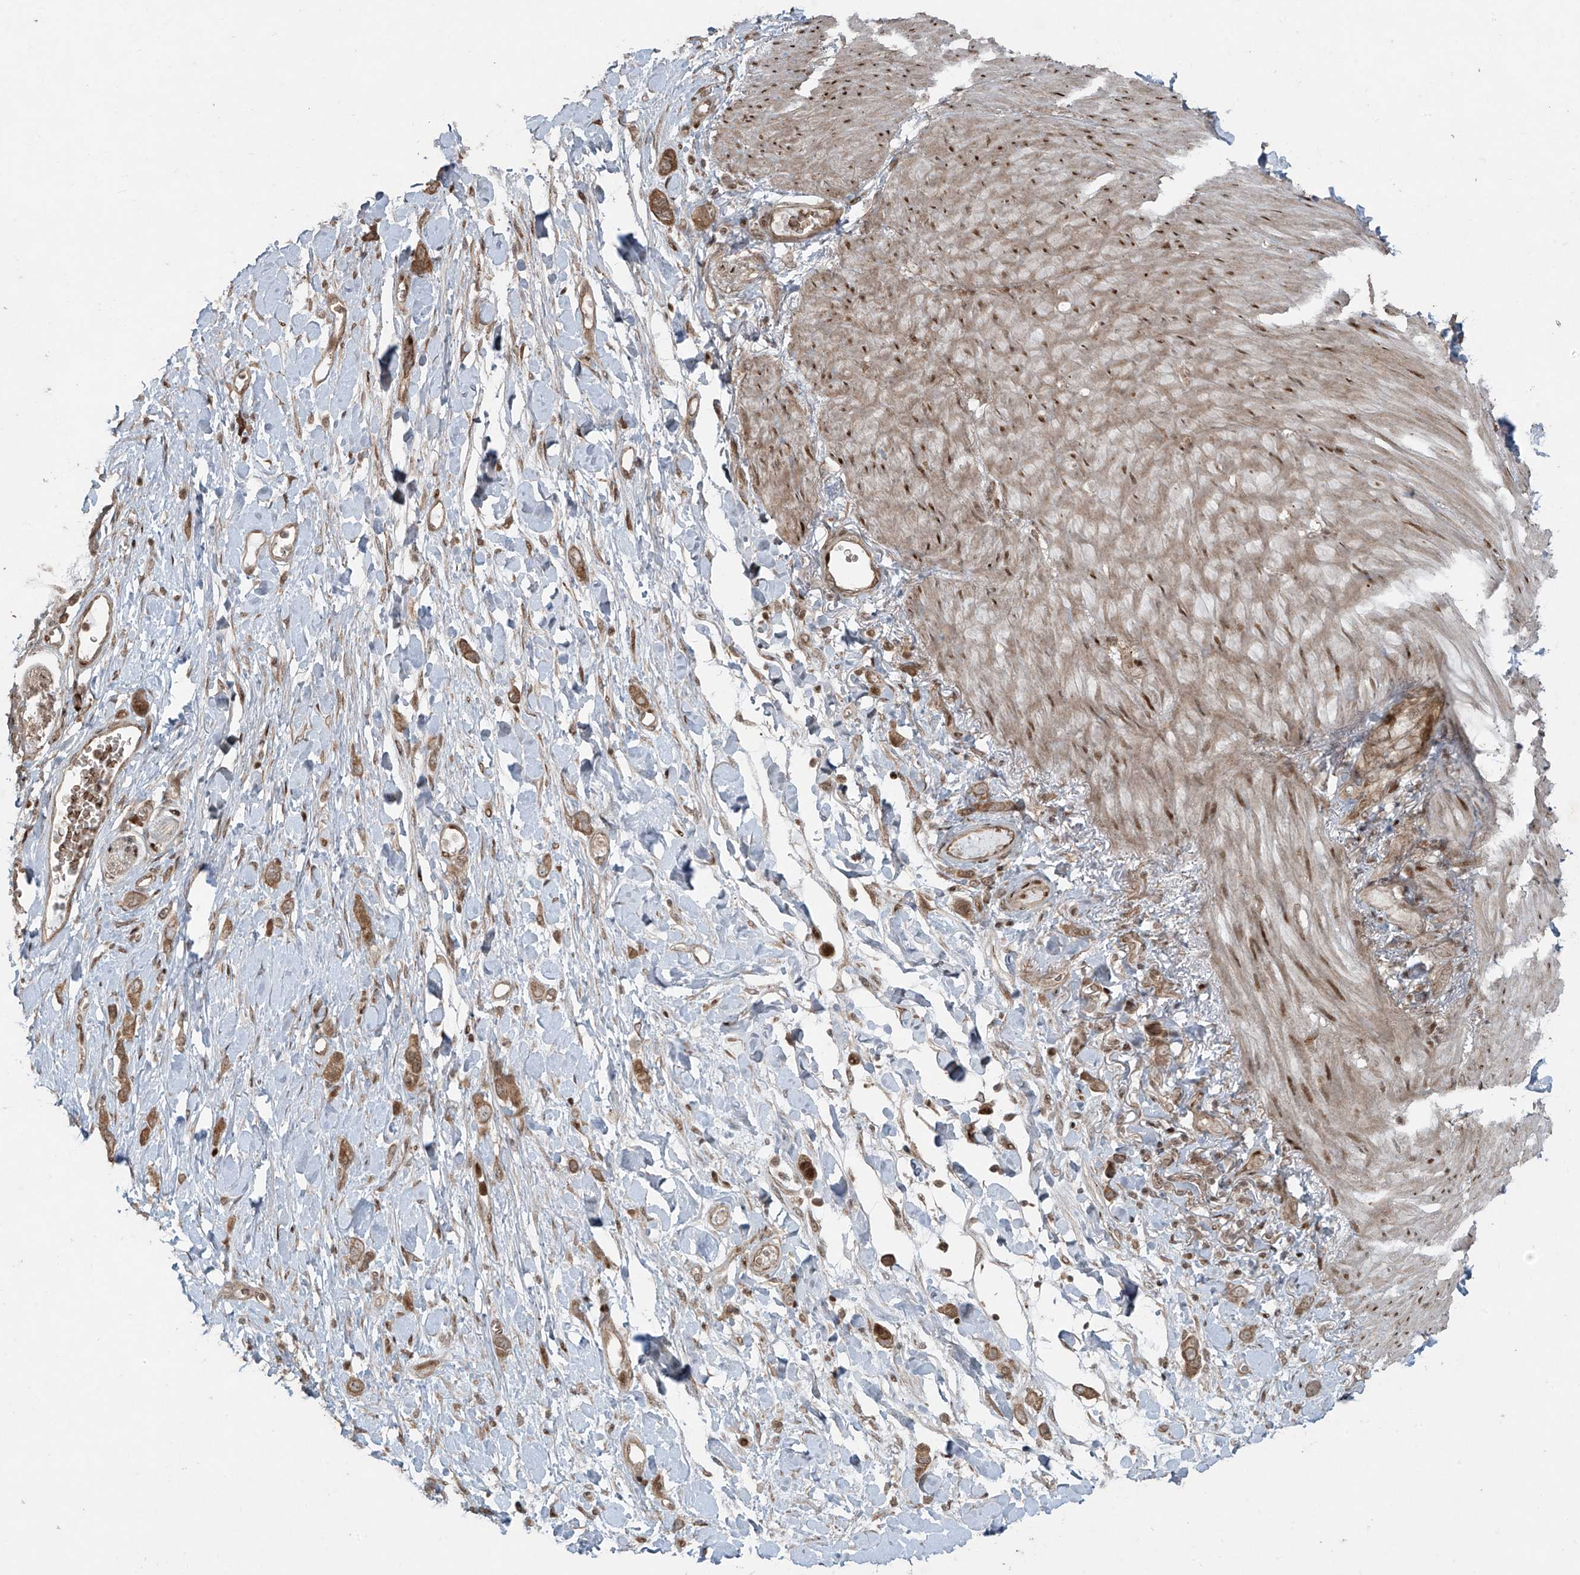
{"staining": {"intensity": "moderate", "quantity": ">75%", "location": "cytoplasmic/membranous"}, "tissue": "stomach cancer", "cell_type": "Tumor cells", "image_type": "cancer", "snomed": [{"axis": "morphology", "description": "Adenocarcinoma, NOS"}, {"axis": "topography", "description": "Stomach"}], "caption": "Stomach cancer was stained to show a protein in brown. There is medium levels of moderate cytoplasmic/membranous staining in approximately >75% of tumor cells. Using DAB (brown) and hematoxylin (blue) stains, captured at high magnification using brightfield microscopy.", "gene": "TTC22", "patient": {"sex": "female", "age": 65}}